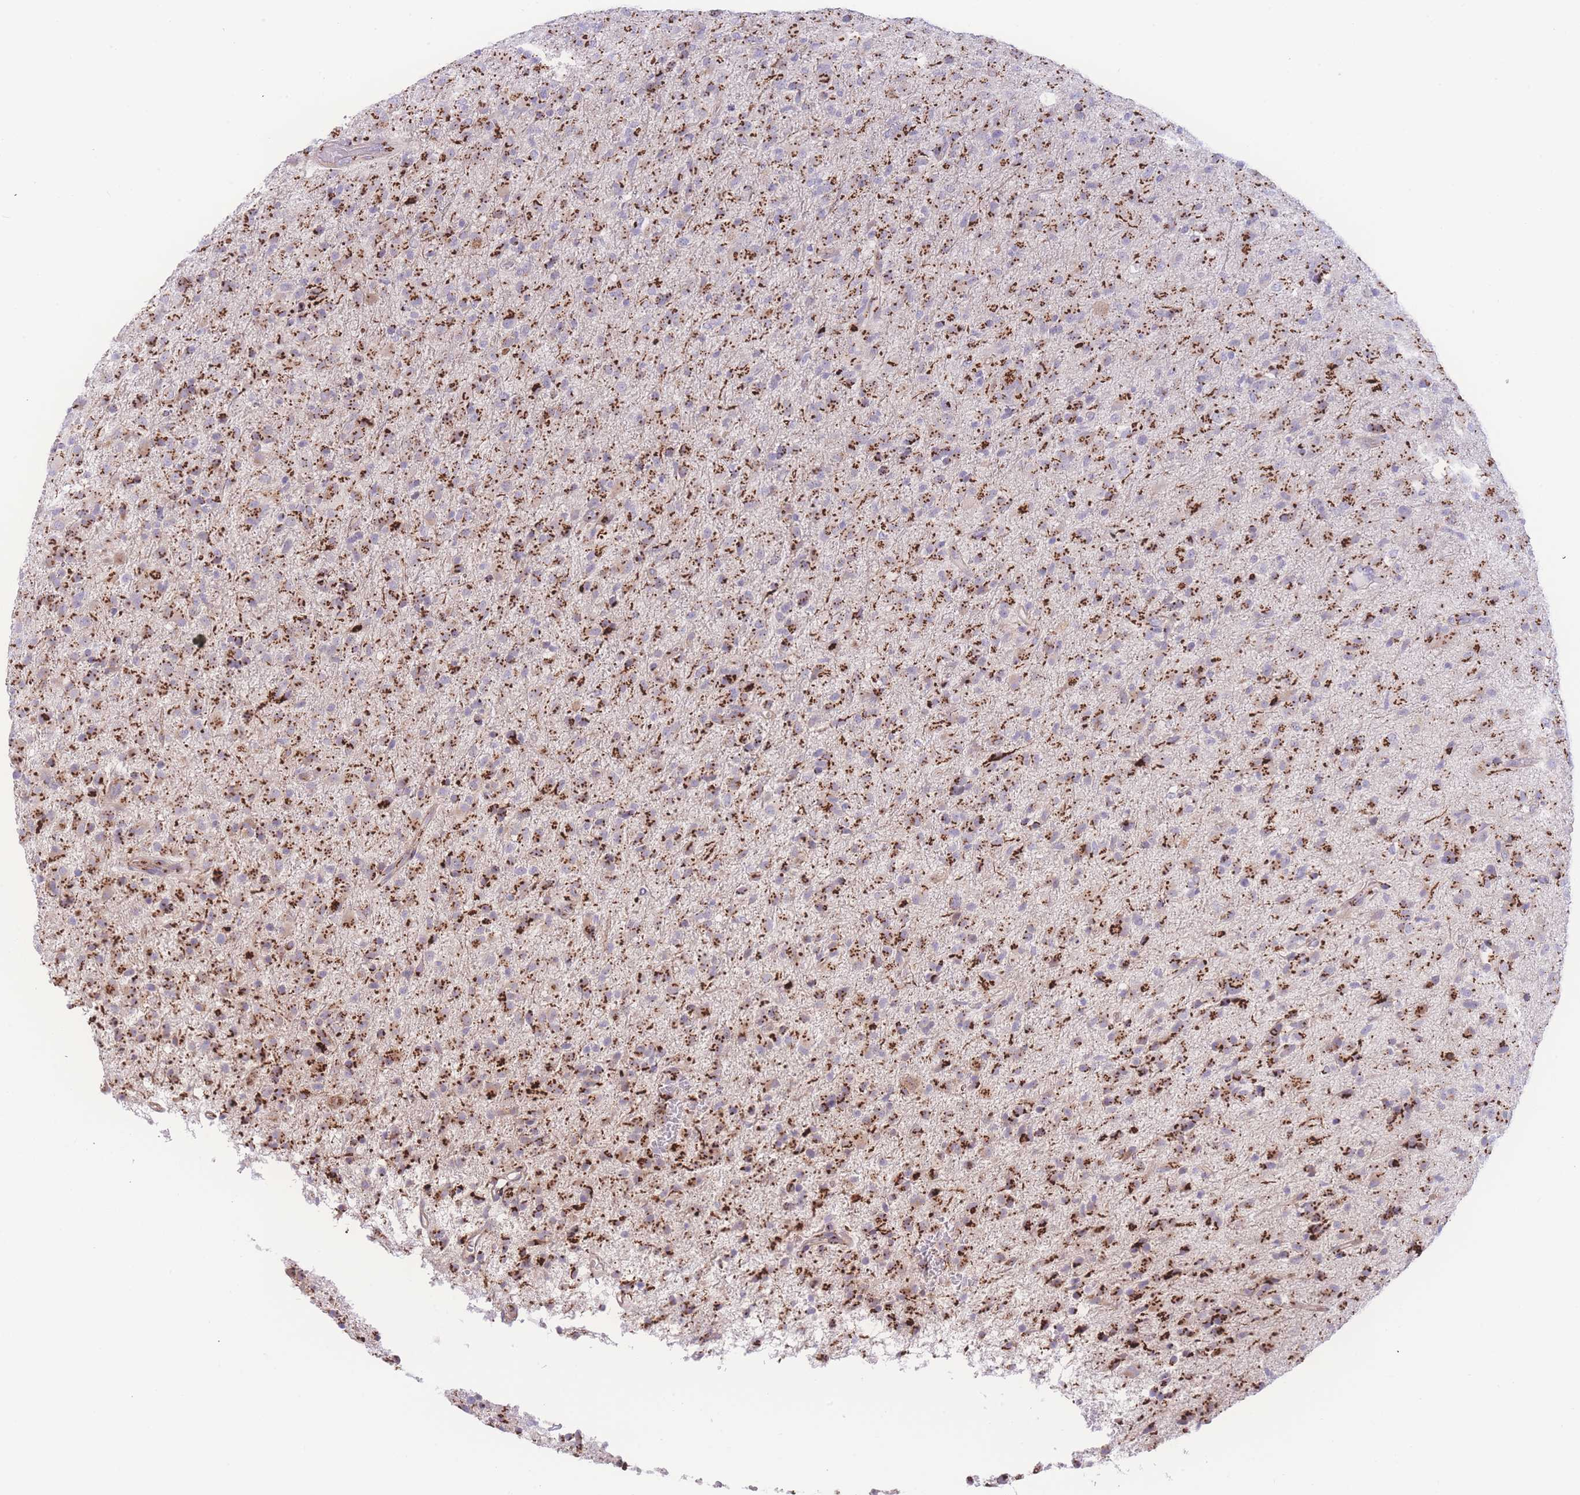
{"staining": {"intensity": "strong", "quantity": ">75%", "location": "cytoplasmic/membranous"}, "tissue": "glioma", "cell_type": "Tumor cells", "image_type": "cancer", "snomed": [{"axis": "morphology", "description": "Glioma, malignant, Low grade"}, {"axis": "topography", "description": "Brain"}], "caption": "Immunohistochemical staining of human glioma exhibits strong cytoplasmic/membranous protein positivity in about >75% of tumor cells.", "gene": "GOLM2", "patient": {"sex": "male", "age": 65}}